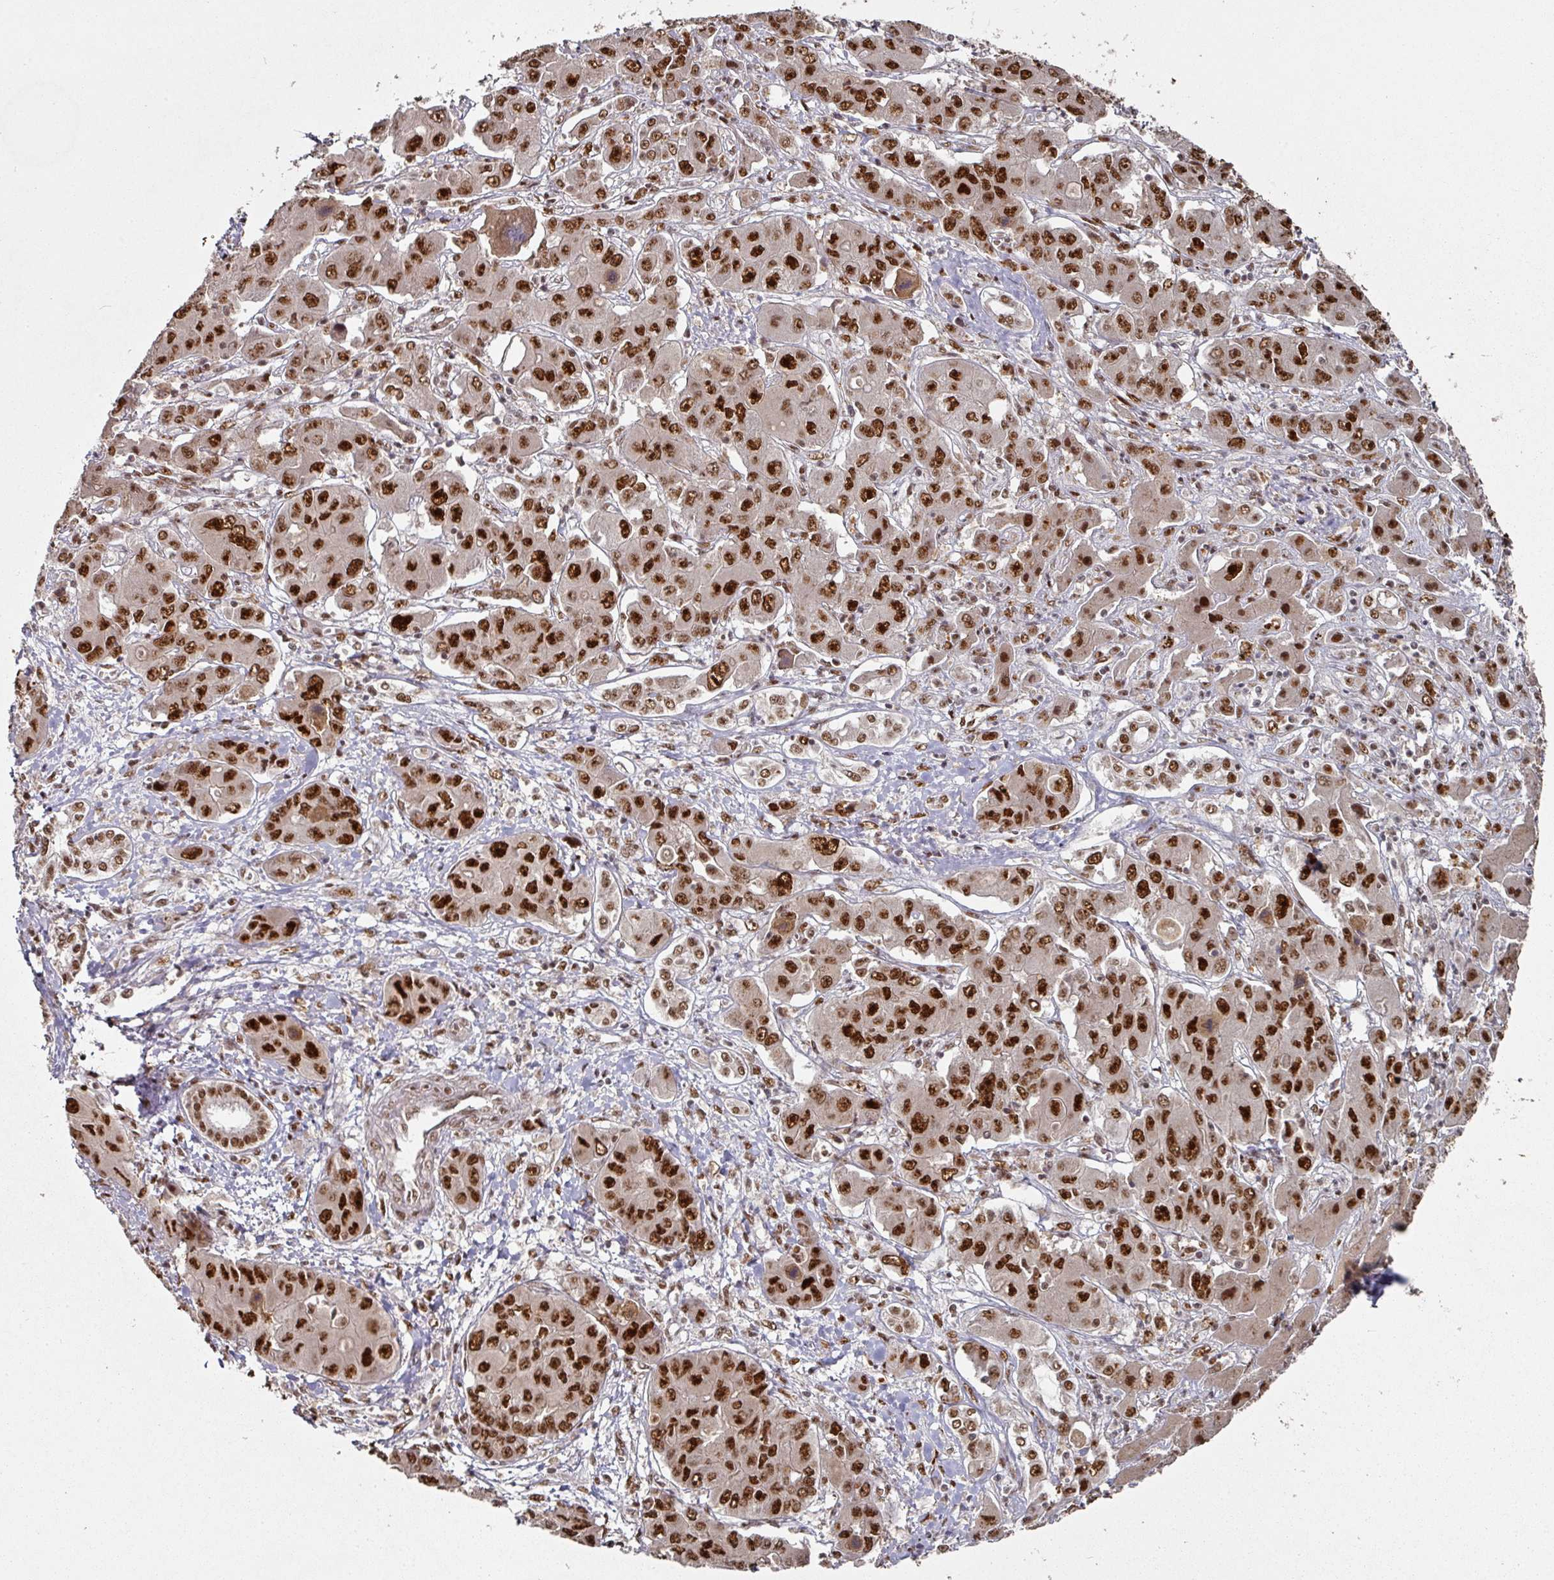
{"staining": {"intensity": "strong", "quantity": ">75%", "location": "nuclear"}, "tissue": "liver cancer", "cell_type": "Tumor cells", "image_type": "cancer", "snomed": [{"axis": "morphology", "description": "Cholangiocarcinoma"}, {"axis": "topography", "description": "Liver"}], "caption": "A brown stain highlights strong nuclear positivity of a protein in liver cancer tumor cells.", "gene": "MEPCE", "patient": {"sex": "male", "age": 67}}